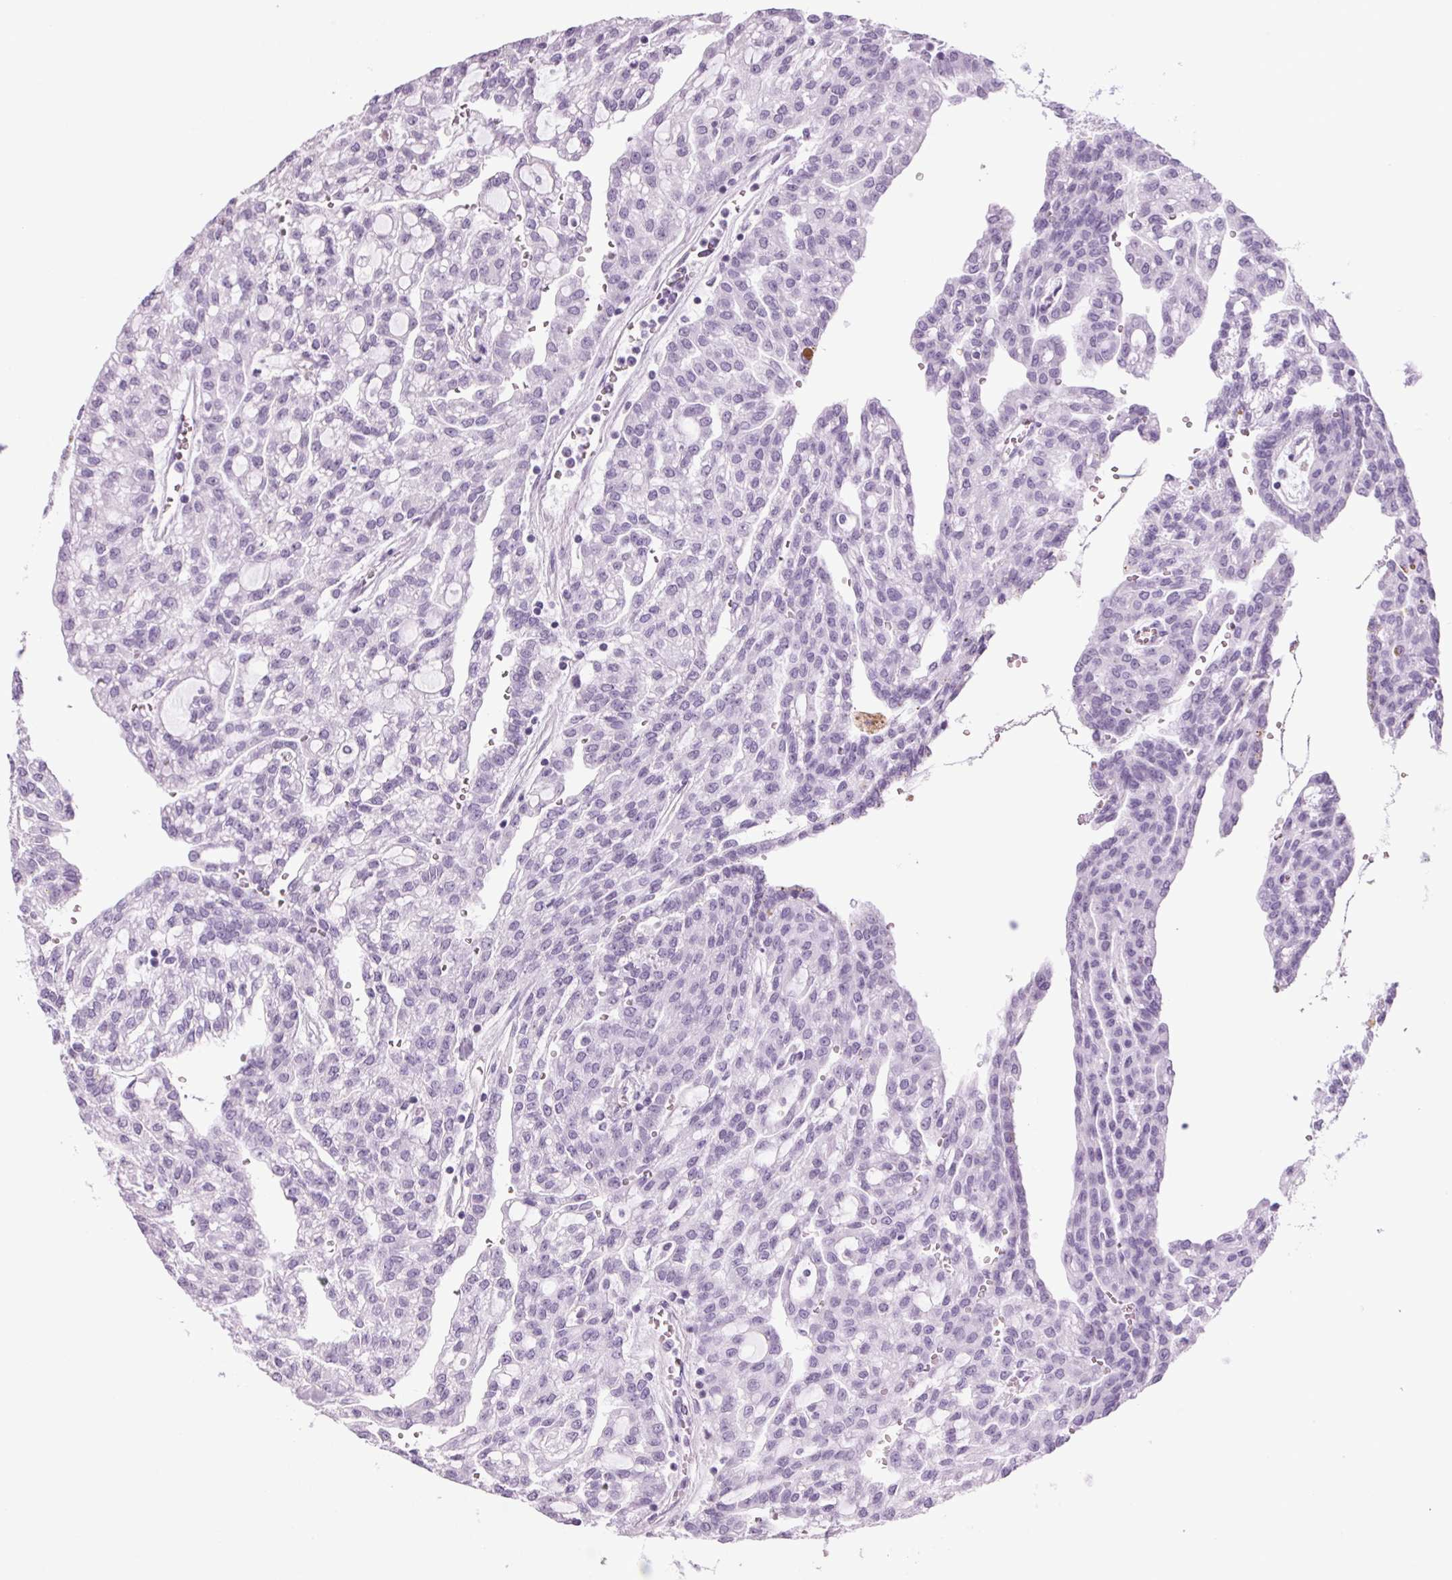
{"staining": {"intensity": "negative", "quantity": "none", "location": "none"}, "tissue": "renal cancer", "cell_type": "Tumor cells", "image_type": "cancer", "snomed": [{"axis": "morphology", "description": "Adenocarcinoma, NOS"}, {"axis": "topography", "description": "Kidney"}], "caption": "Immunohistochemical staining of human renal adenocarcinoma demonstrates no significant expression in tumor cells.", "gene": "PPP1R1A", "patient": {"sex": "male", "age": 63}}